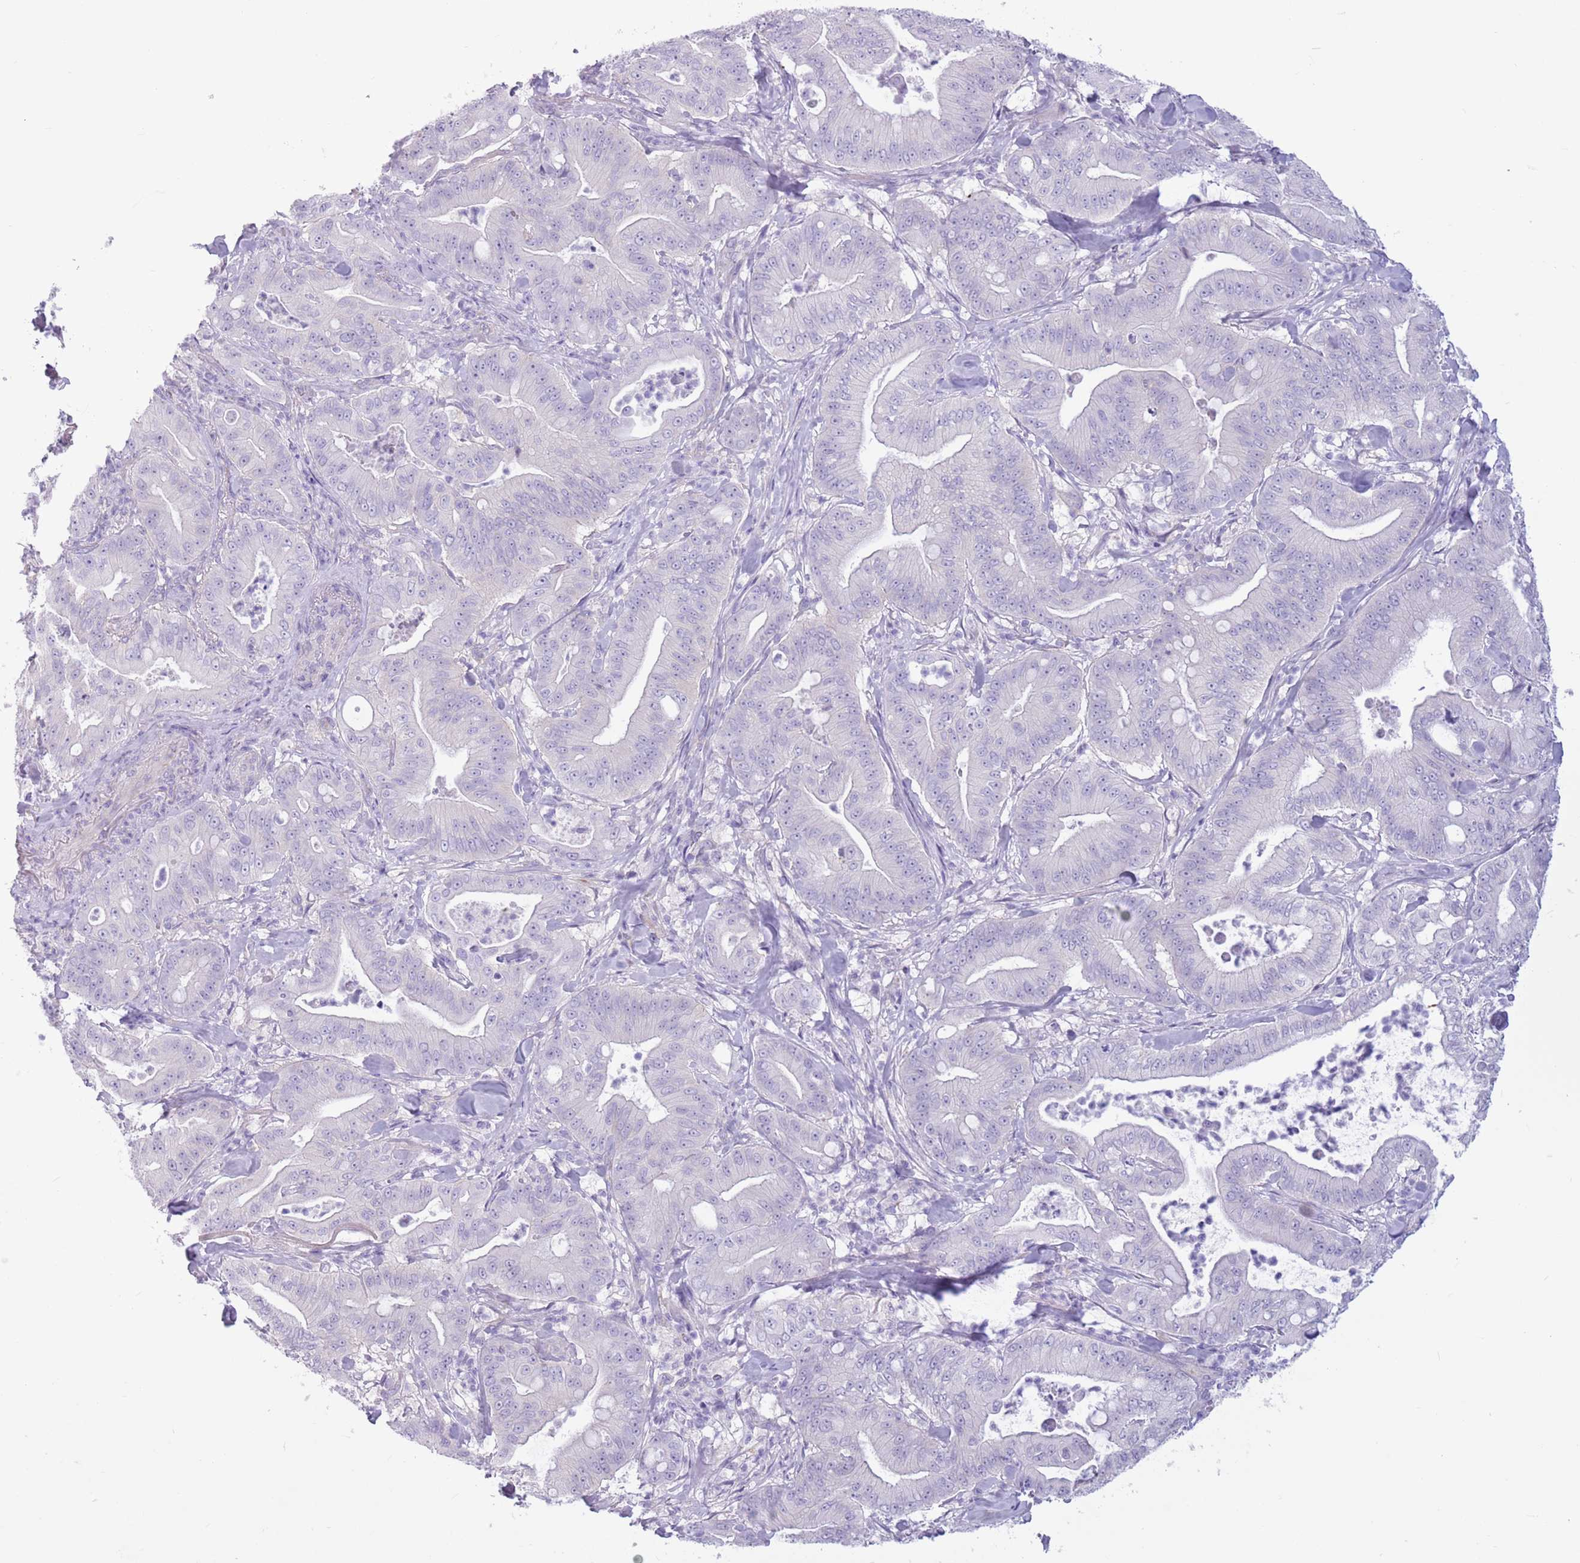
{"staining": {"intensity": "negative", "quantity": "none", "location": "none"}, "tissue": "pancreatic cancer", "cell_type": "Tumor cells", "image_type": "cancer", "snomed": [{"axis": "morphology", "description": "Adenocarcinoma, NOS"}, {"axis": "topography", "description": "Pancreas"}], "caption": "Immunohistochemistry (IHC) image of neoplastic tissue: human pancreatic cancer (adenocarcinoma) stained with DAB displays no significant protein staining in tumor cells.", "gene": "SNX6", "patient": {"sex": "male", "age": 71}}